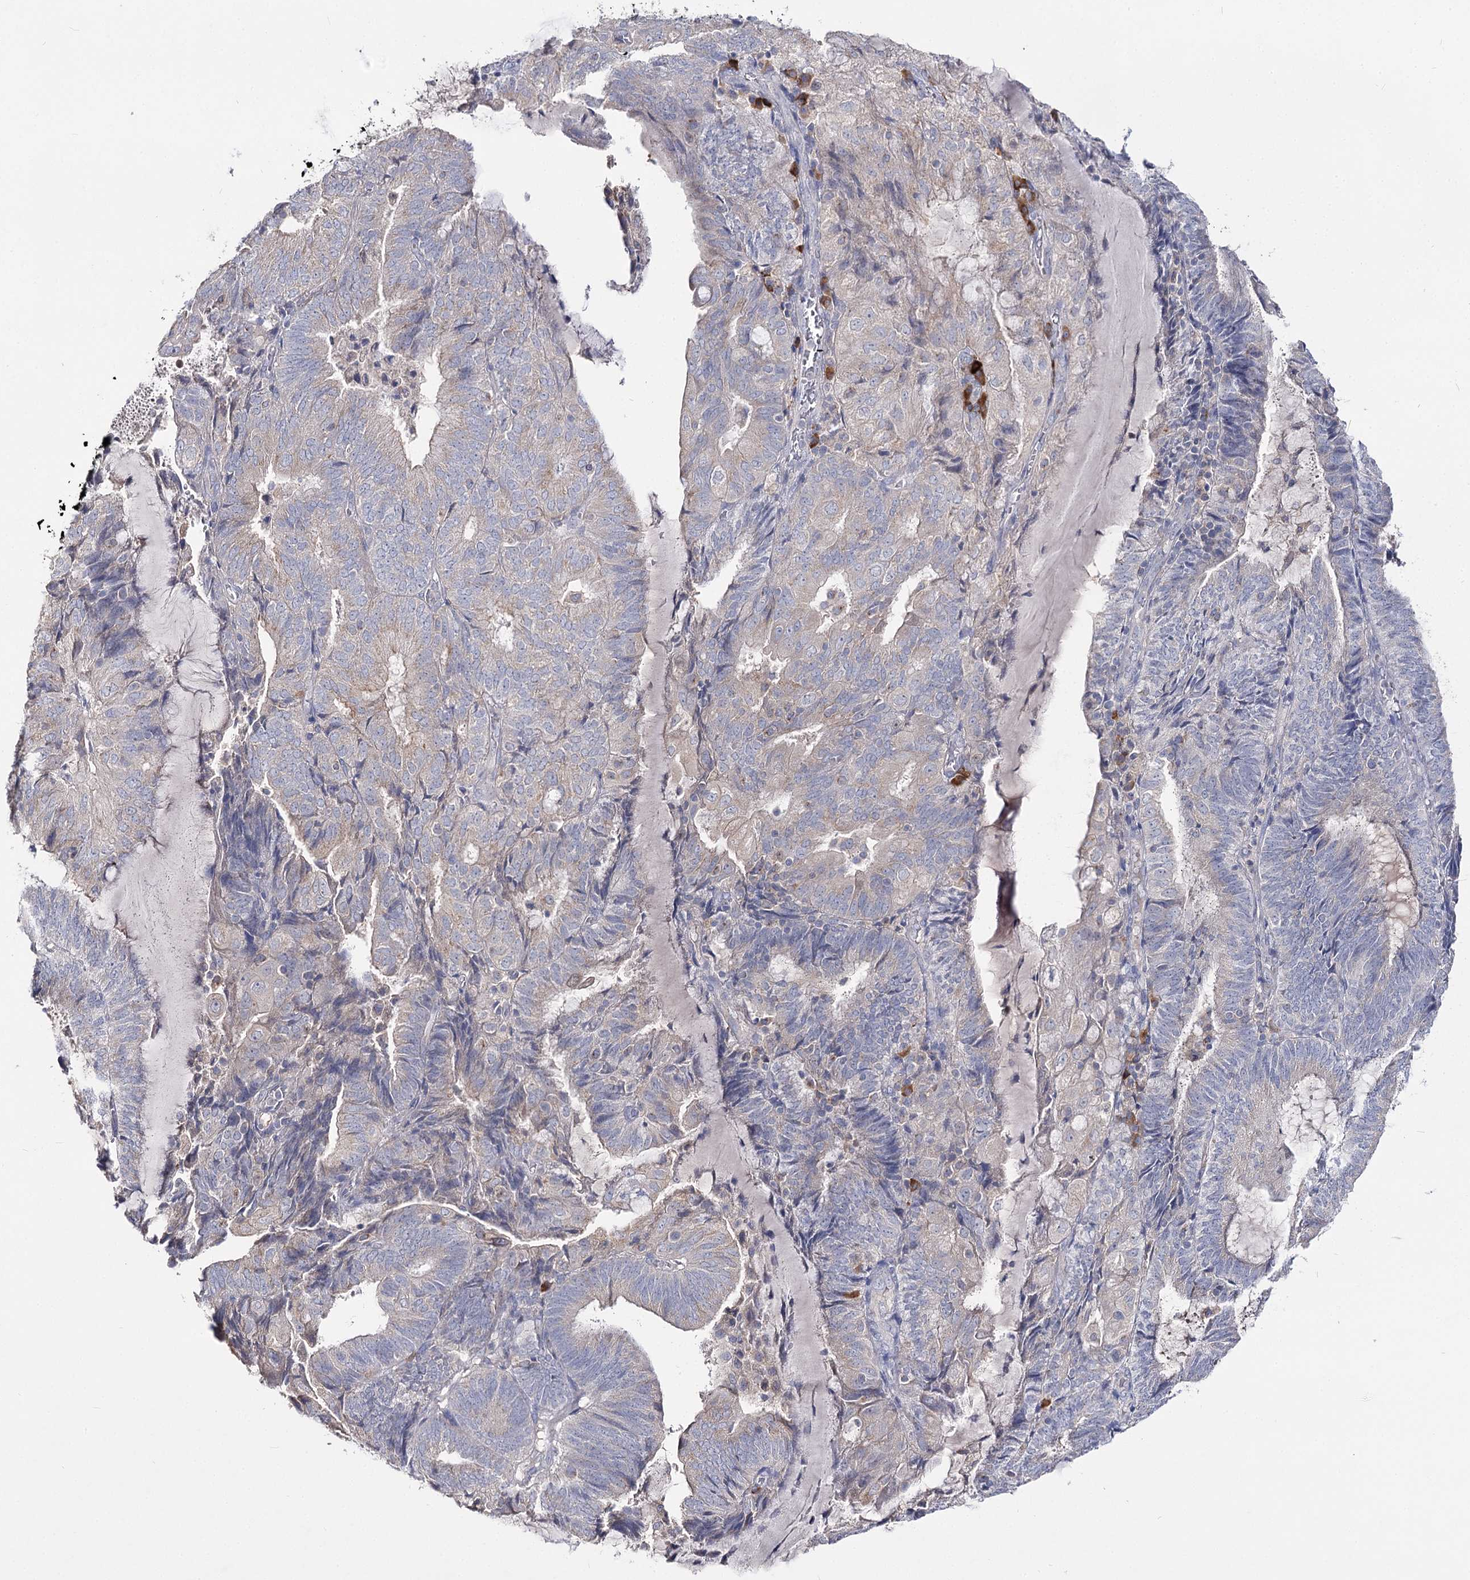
{"staining": {"intensity": "negative", "quantity": "none", "location": "none"}, "tissue": "endometrial cancer", "cell_type": "Tumor cells", "image_type": "cancer", "snomed": [{"axis": "morphology", "description": "Adenocarcinoma, NOS"}, {"axis": "topography", "description": "Endometrium"}], "caption": "Immunohistochemistry (IHC) image of neoplastic tissue: adenocarcinoma (endometrial) stained with DAB reveals no significant protein expression in tumor cells.", "gene": "IL1RAP", "patient": {"sex": "female", "age": 81}}